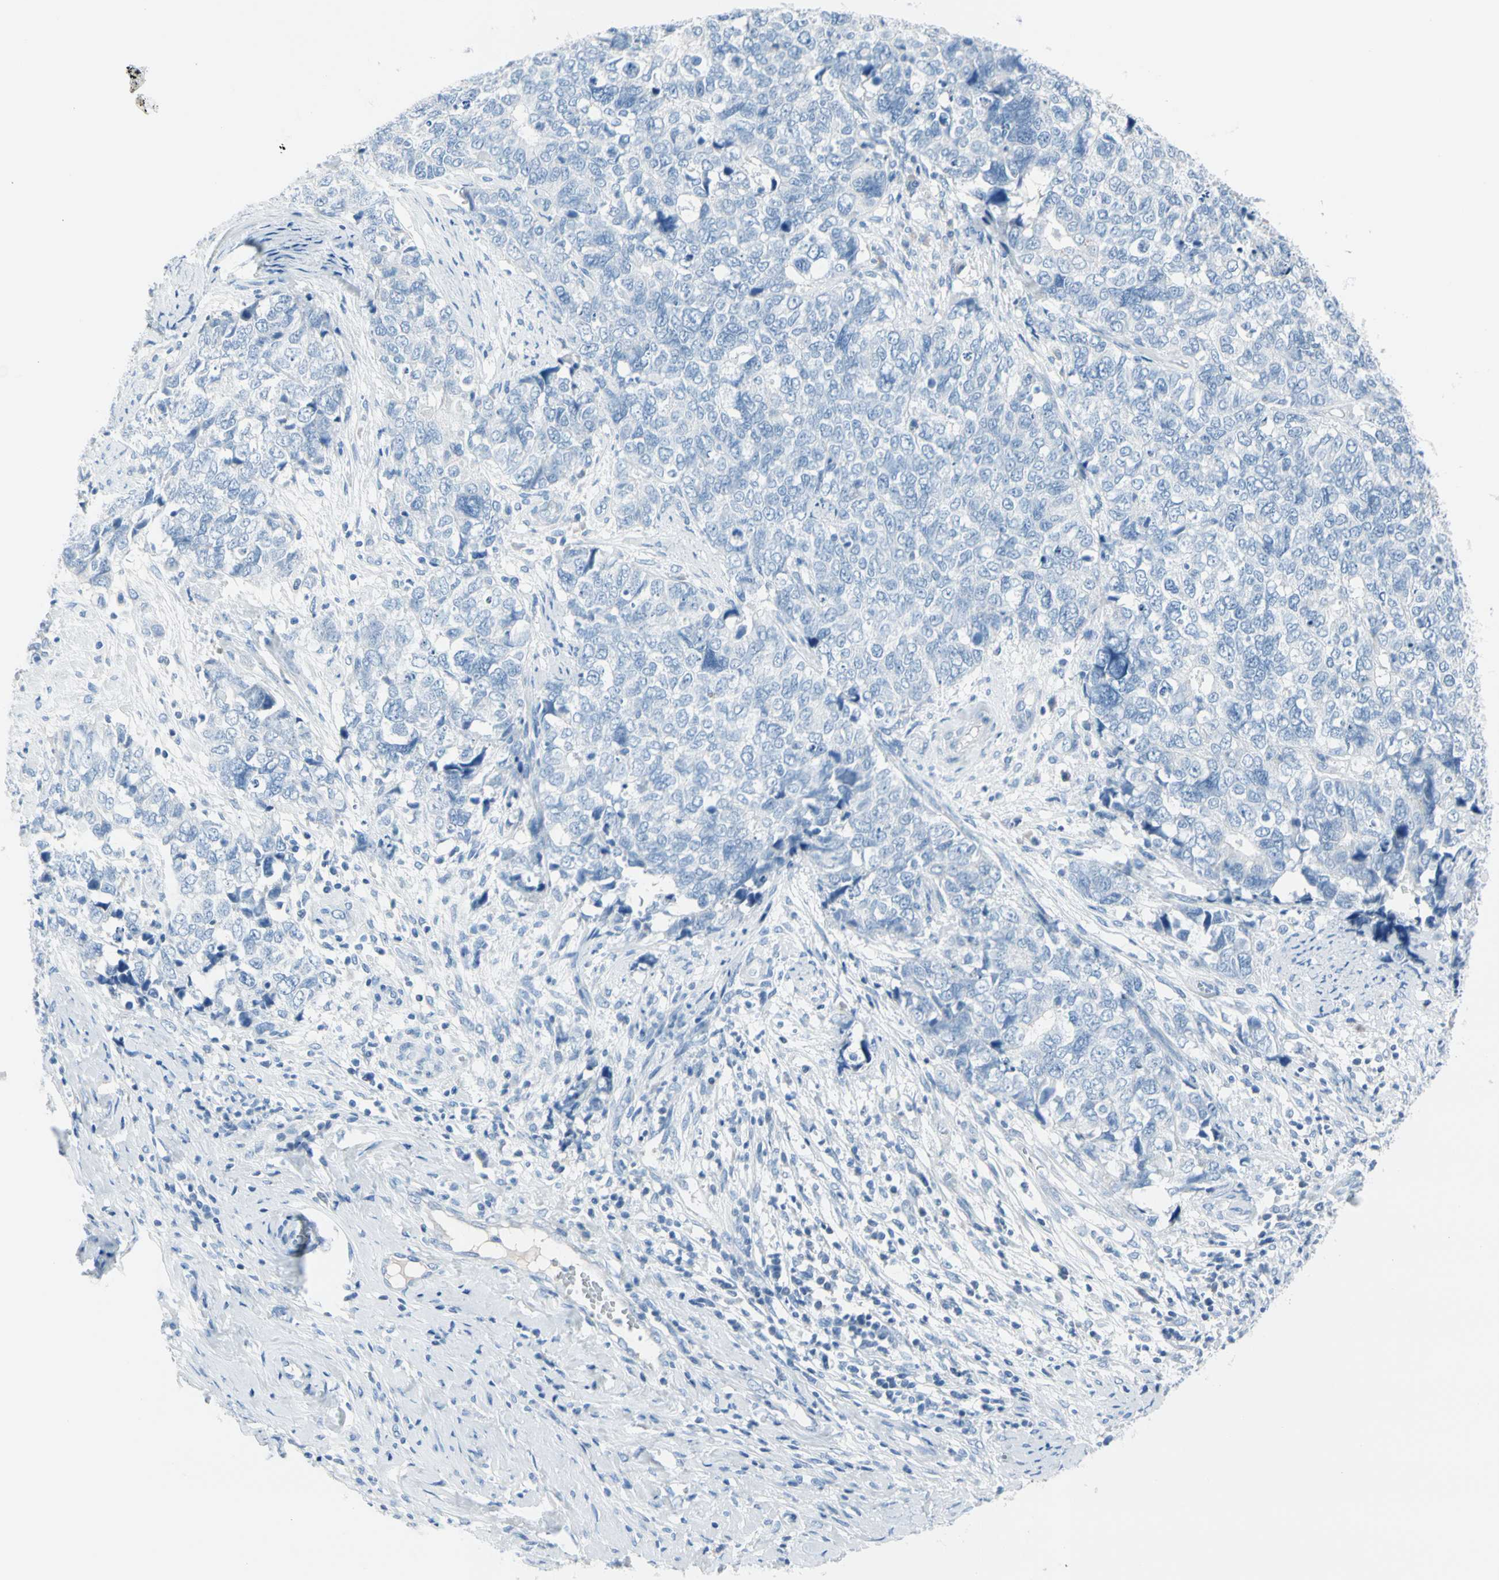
{"staining": {"intensity": "negative", "quantity": "none", "location": "none"}, "tissue": "cervical cancer", "cell_type": "Tumor cells", "image_type": "cancer", "snomed": [{"axis": "morphology", "description": "Squamous cell carcinoma, NOS"}, {"axis": "topography", "description": "Cervix"}], "caption": "This is an IHC histopathology image of human cervical cancer (squamous cell carcinoma). There is no staining in tumor cells.", "gene": "TPO", "patient": {"sex": "female", "age": 63}}